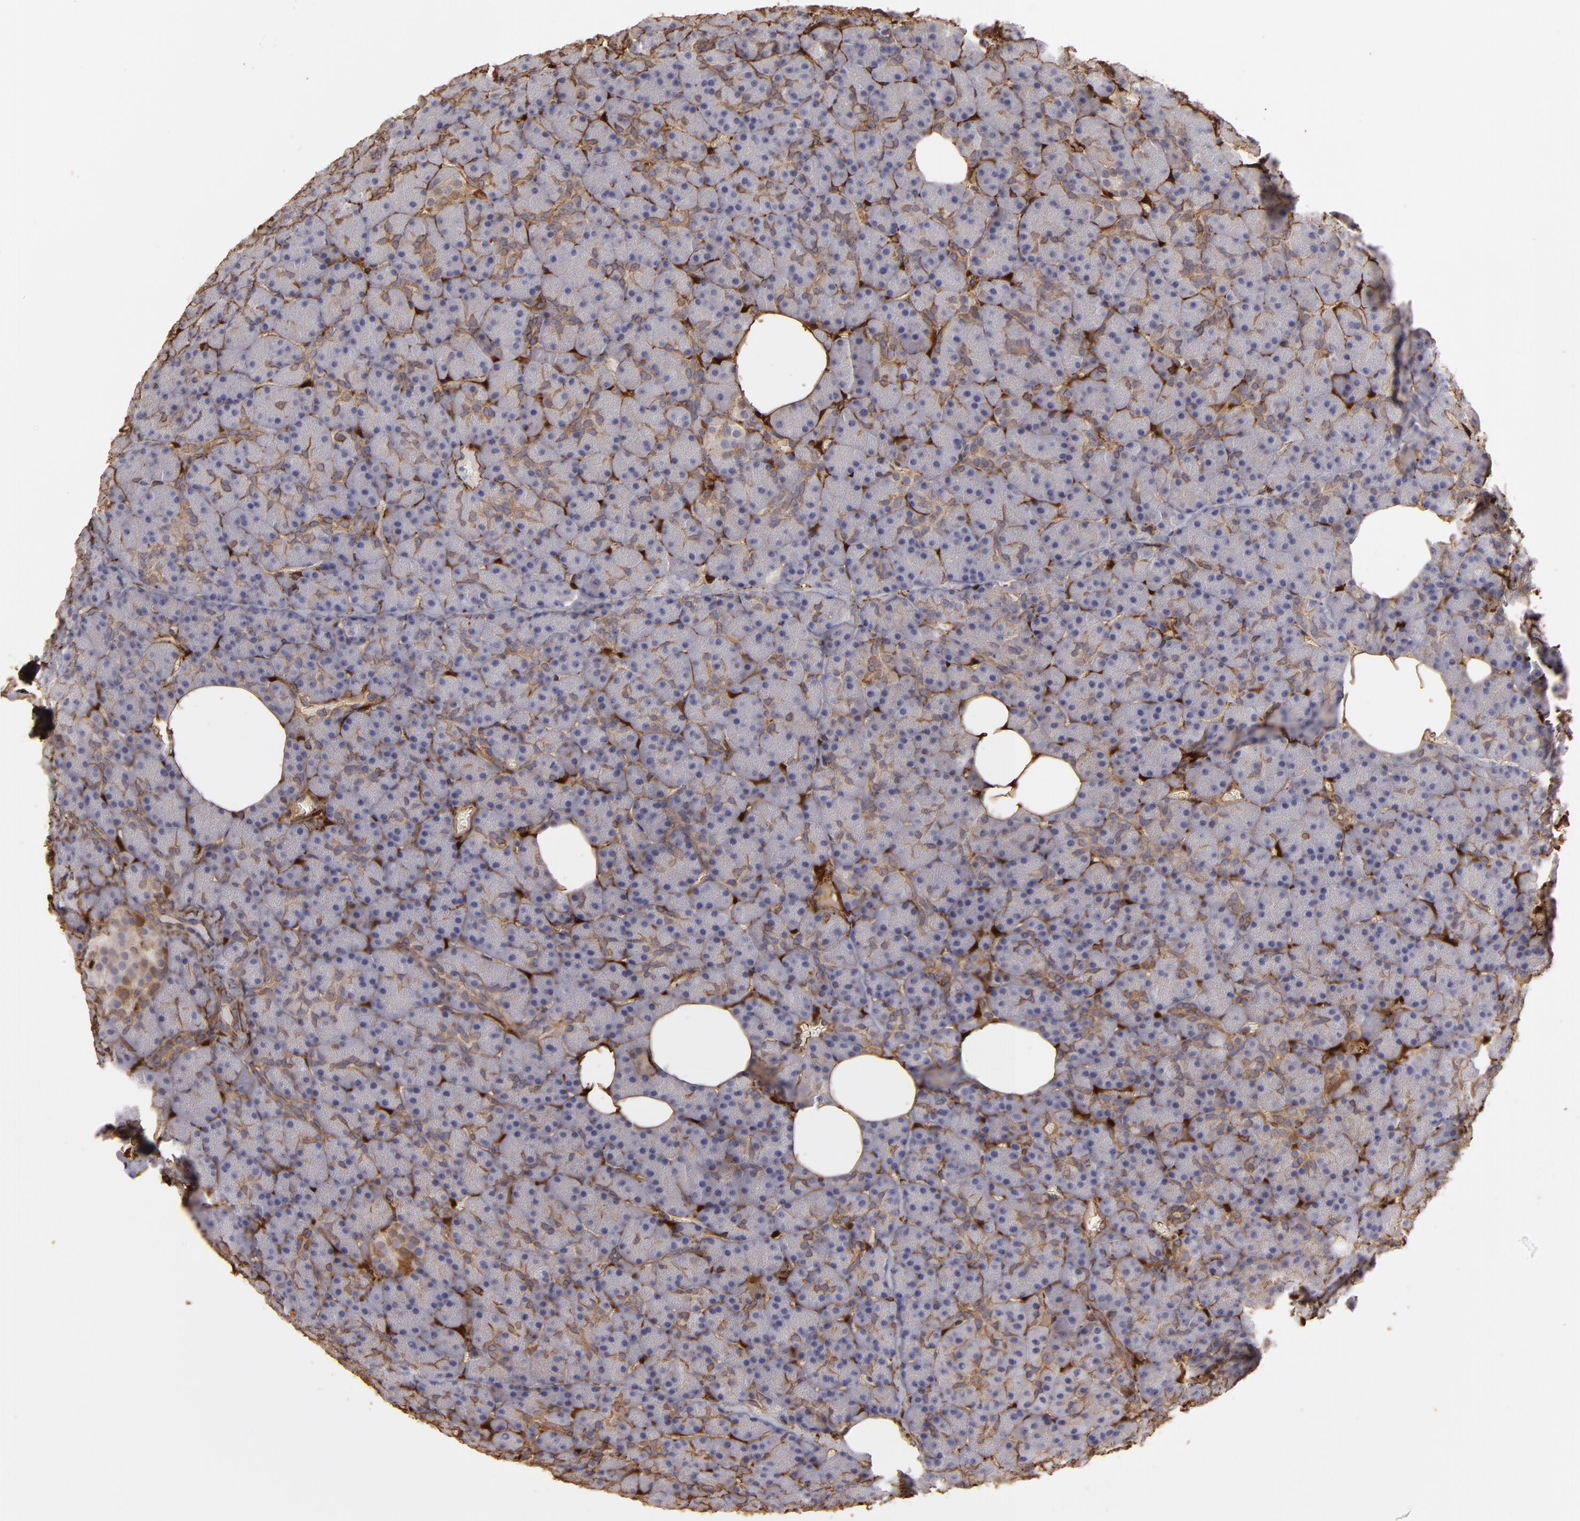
{"staining": {"intensity": "negative", "quantity": "none", "location": "none"}, "tissue": "pancreas", "cell_type": "Exocrine glandular cells", "image_type": "normal", "snomed": [{"axis": "morphology", "description": "Normal tissue, NOS"}, {"axis": "topography", "description": "Pancreas"}], "caption": "A histopathology image of pancreas stained for a protein displays no brown staining in exocrine glandular cells.", "gene": "HSPB6", "patient": {"sex": "female", "age": 35}}